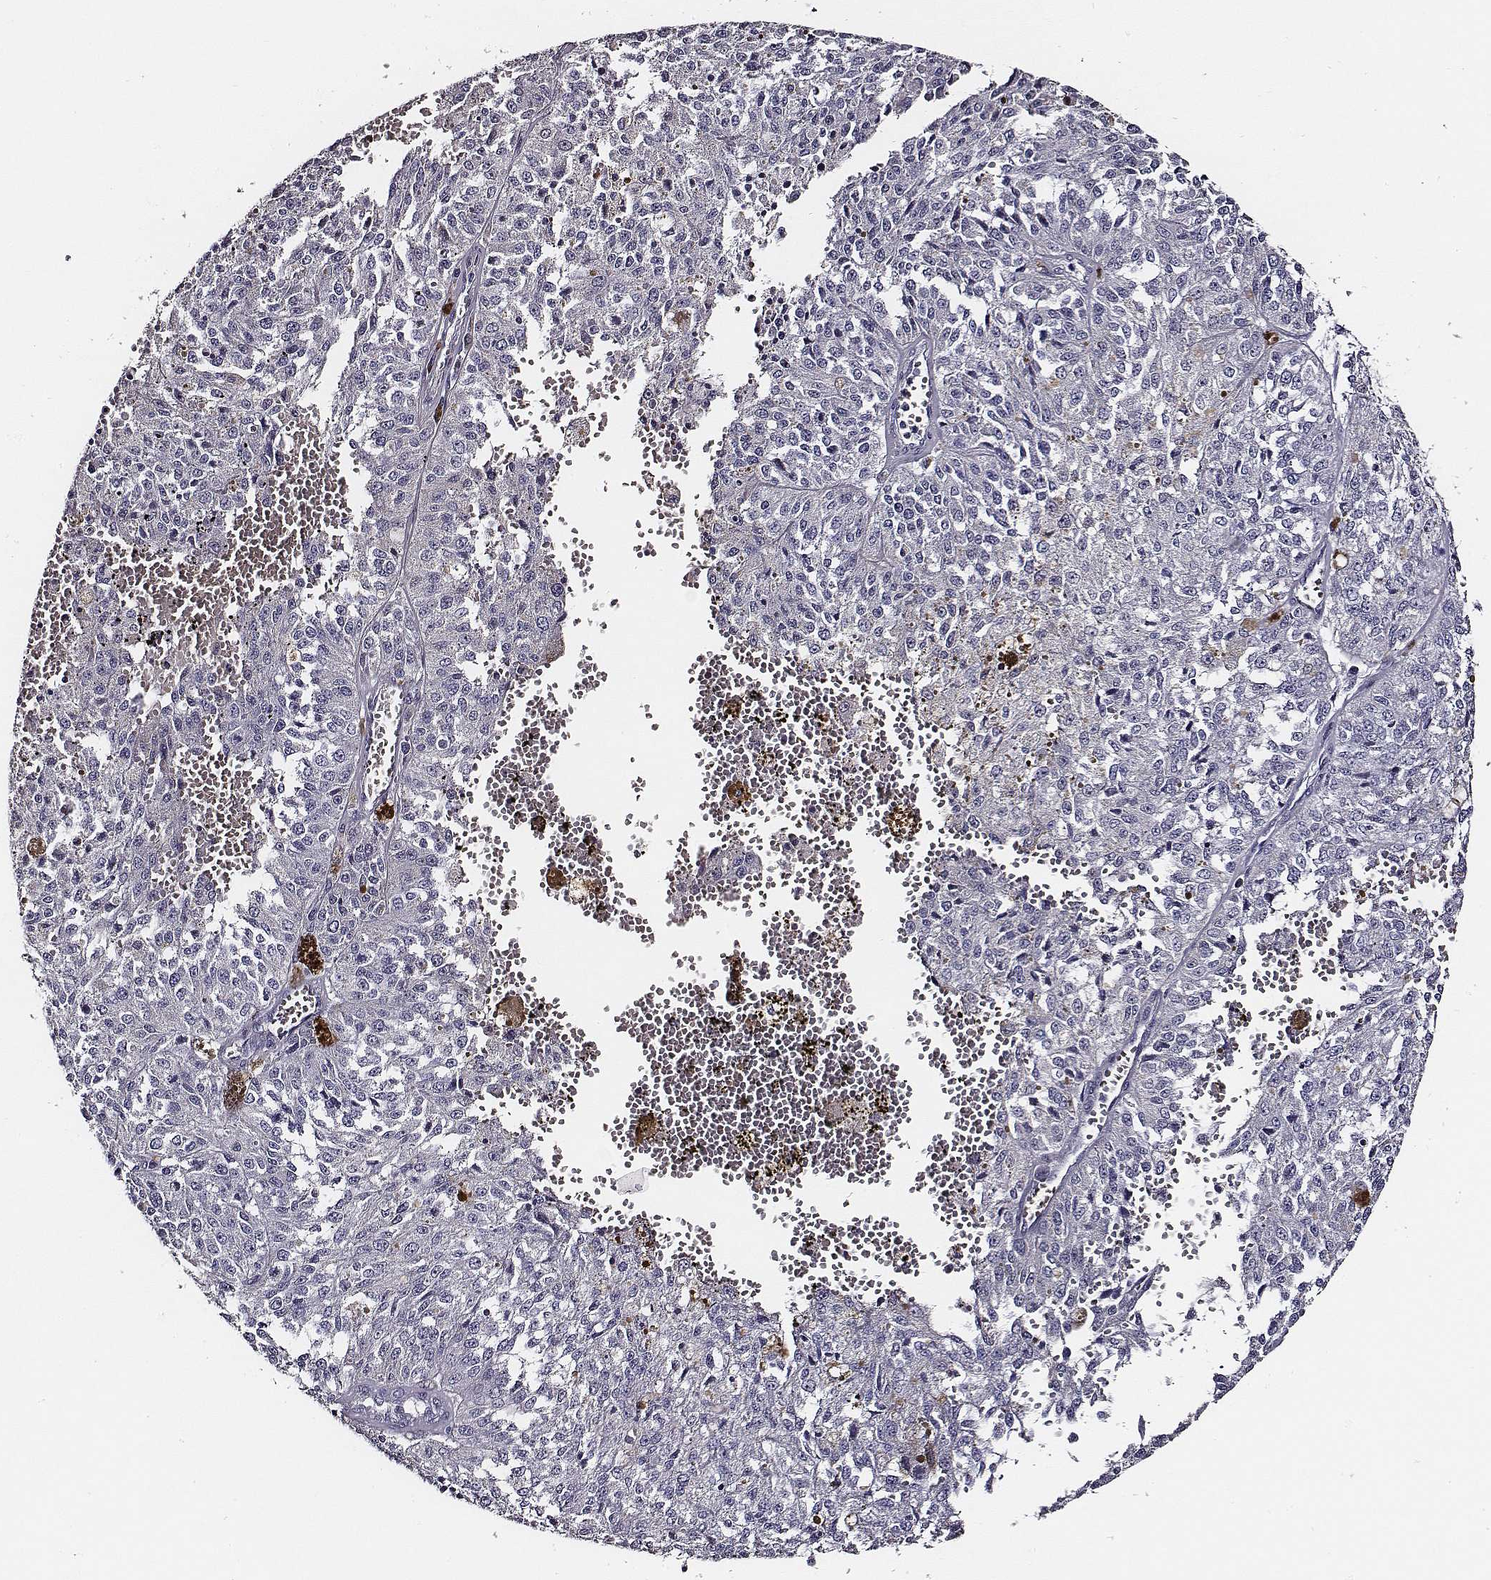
{"staining": {"intensity": "negative", "quantity": "none", "location": "none"}, "tissue": "melanoma", "cell_type": "Tumor cells", "image_type": "cancer", "snomed": [{"axis": "morphology", "description": "Malignant melanoma, Metastatic site"}, {"axis": "topography", "description": "Lymph node"}], "caption": "The immunohistochemistry histopathology image has no significant staining in tumor cells of melanoma tissue.", "gene": "AADAT", "patient": {"sex": "female", "age": 64}}